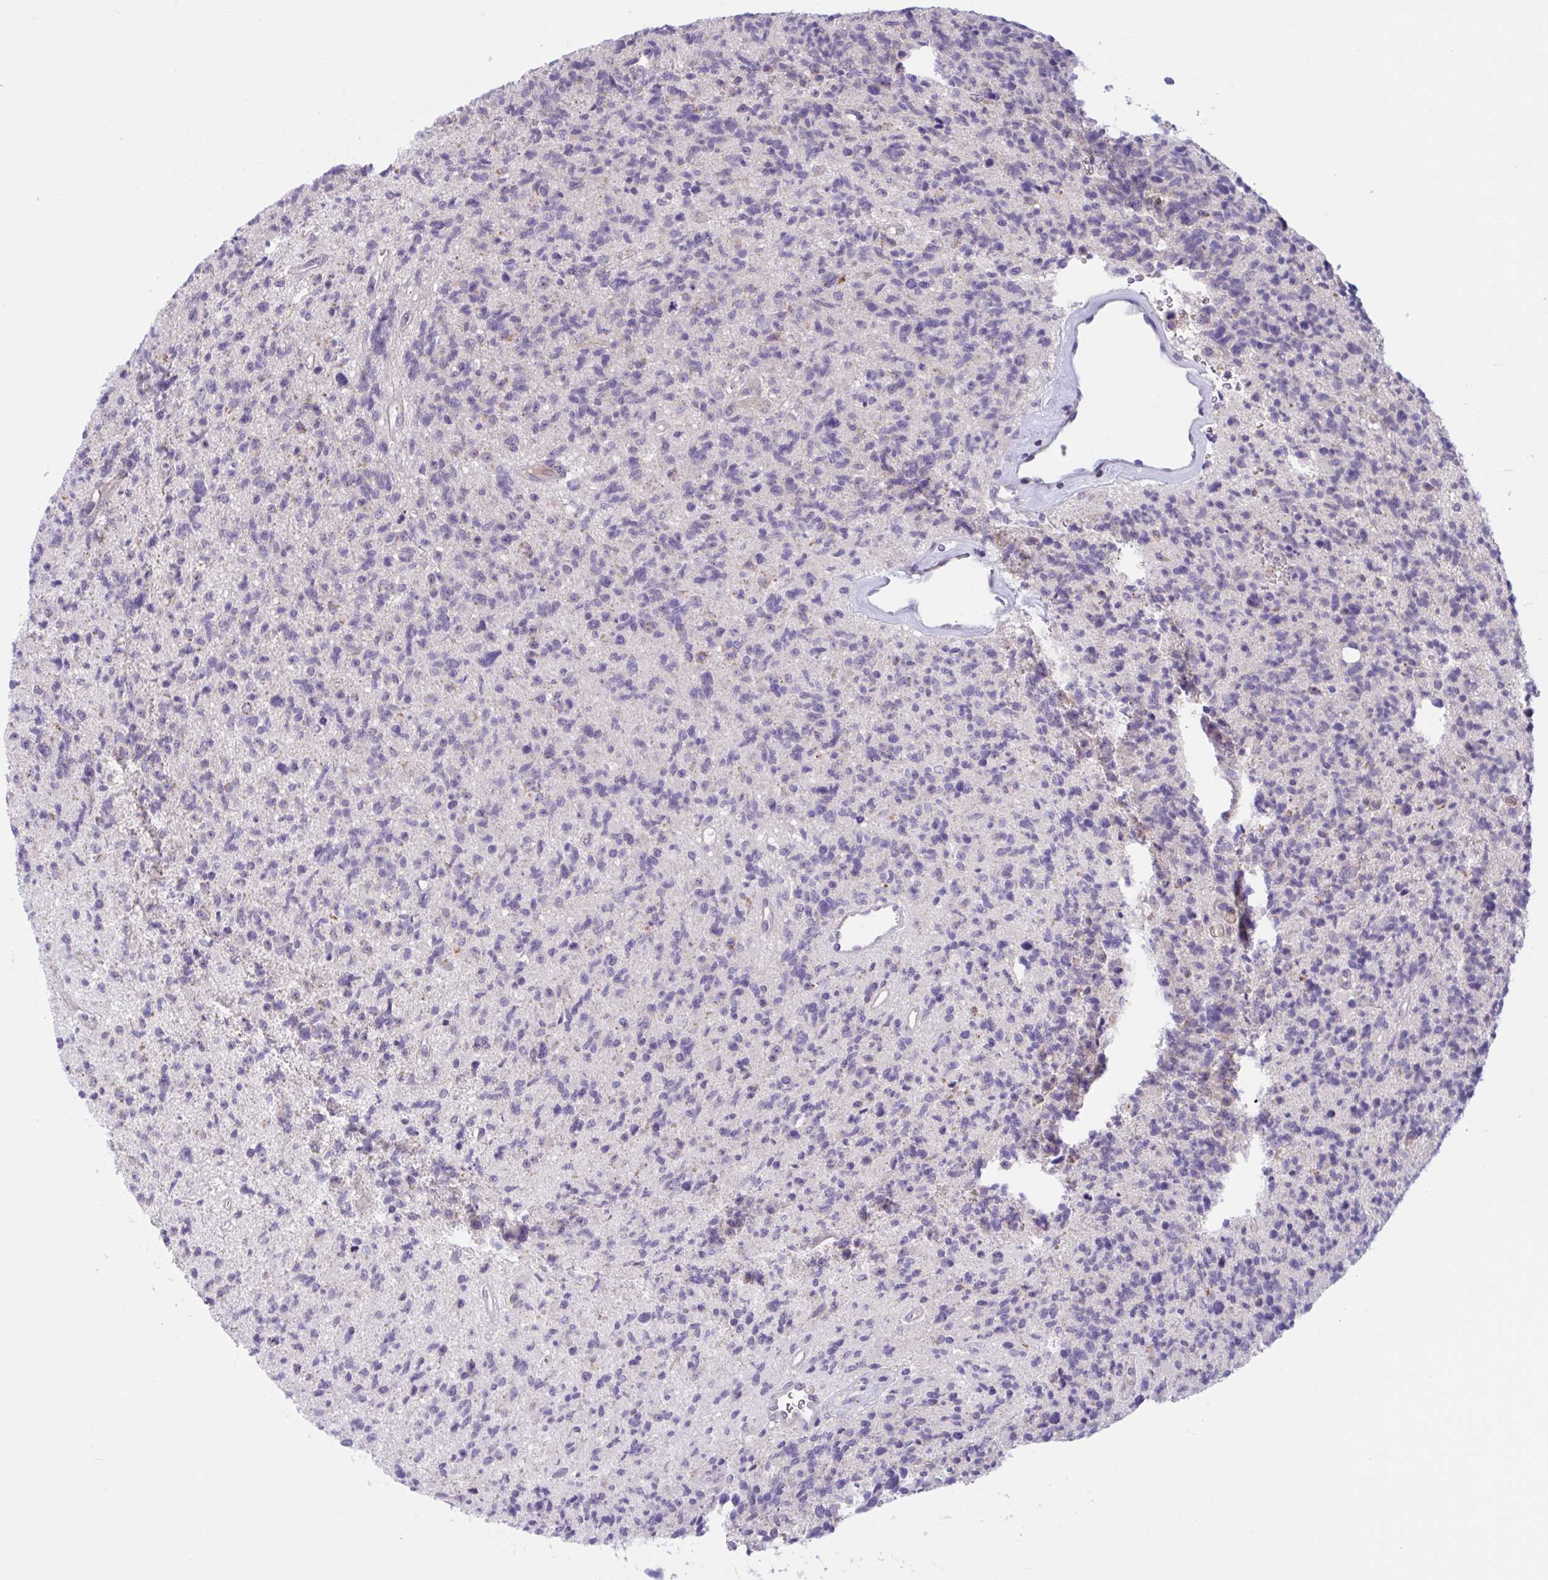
{"staining": {"intensity": "negative", "quantity": "none", "location": "none"}, "tissue": "glioma", "cell_type": "Tumor cells", "image_type": "cancer", "snomed": [{"axis": "morphology", "description": "Glioma, malignant, High grade"}, {"axis": "topography", "description": "Brain"}], "caption": "There is no significant staining in tumor cells of malignant glioma (high-grade).", "gene": "WNT9B", "patient": {"sex": "male", "age": 29}}